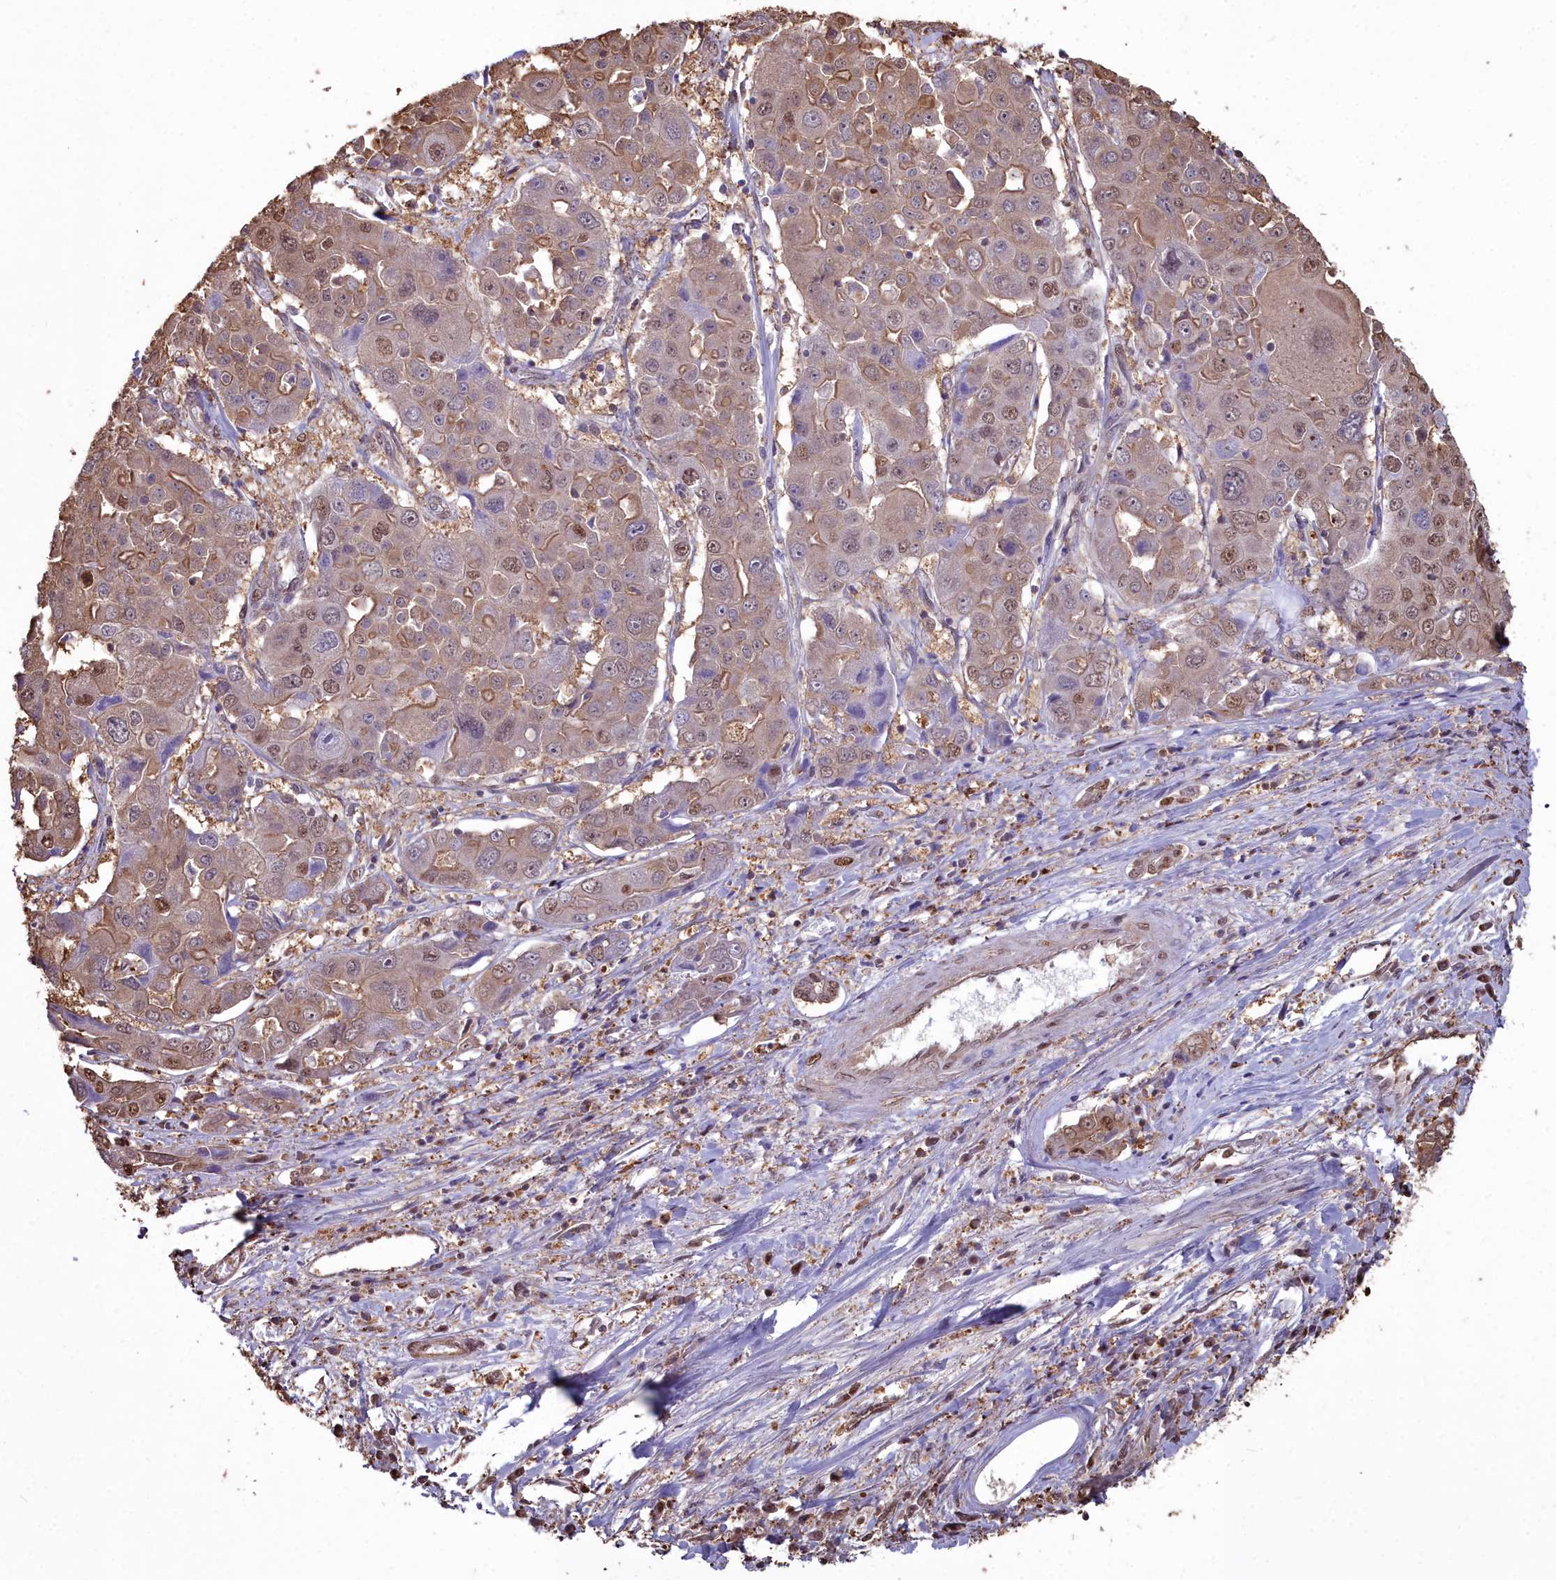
{"staining": {"intensity": "moderate", "quantity": ">75%", "location": "cytoplasmic/membranous,nuclear"}, "tissue": "liver cancer", "cell_type": "Tumor cells", "image_type": "cancer", "snomed": [{"axis": "morphology", "description": "Cholangiocarcinoma"}, {"axis": "topography", "description": "Liver"}], "caption": "This is a photomicrograph of immunohistochemistry staining of liver cancer (cholangiocarcinoma), which shows moderate staining in the cytoplasmic/membranous and nuclear of tumor cells.", "gene": "GAPDH", "patient": {"sex": "male", "age": 67}}